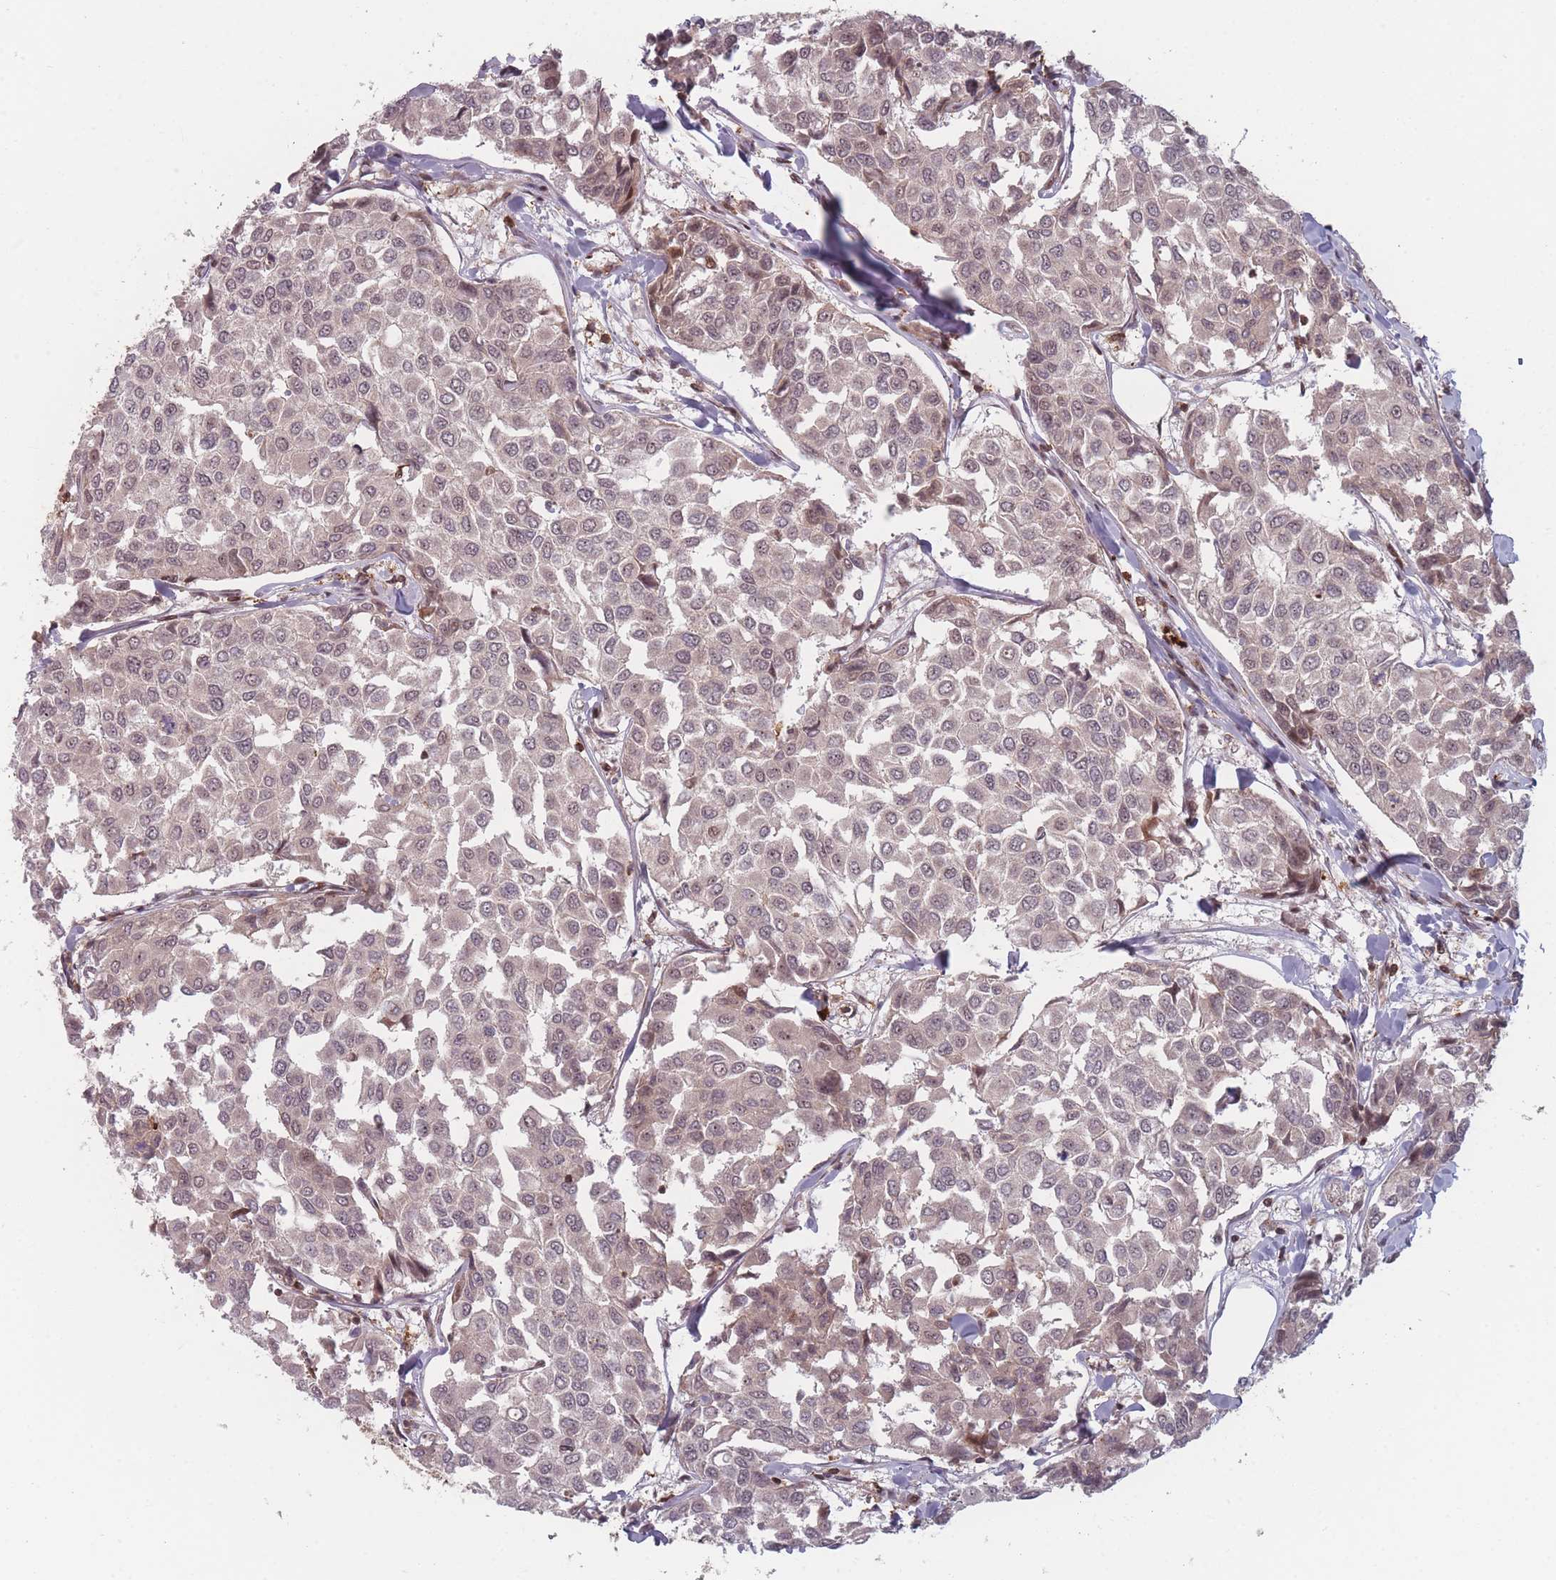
{"staining": {"intensity": "weak", "quantity": "<25%", "location": "nuclear"}, "tissue": "breast cancer", "cell_type": "Tumor cells", "image_type": "cancer", "snomed": [{"axis": "morphology", "description": "Duct carcinoma"}, {"axis": "topography", "description": "Breast"}], "caption": "This is an IHC micrograph of human breast cancer. There is no positivity in tumor cells.", "gene": "WDR55", "patient": {"sex": "female", "age": 55}}